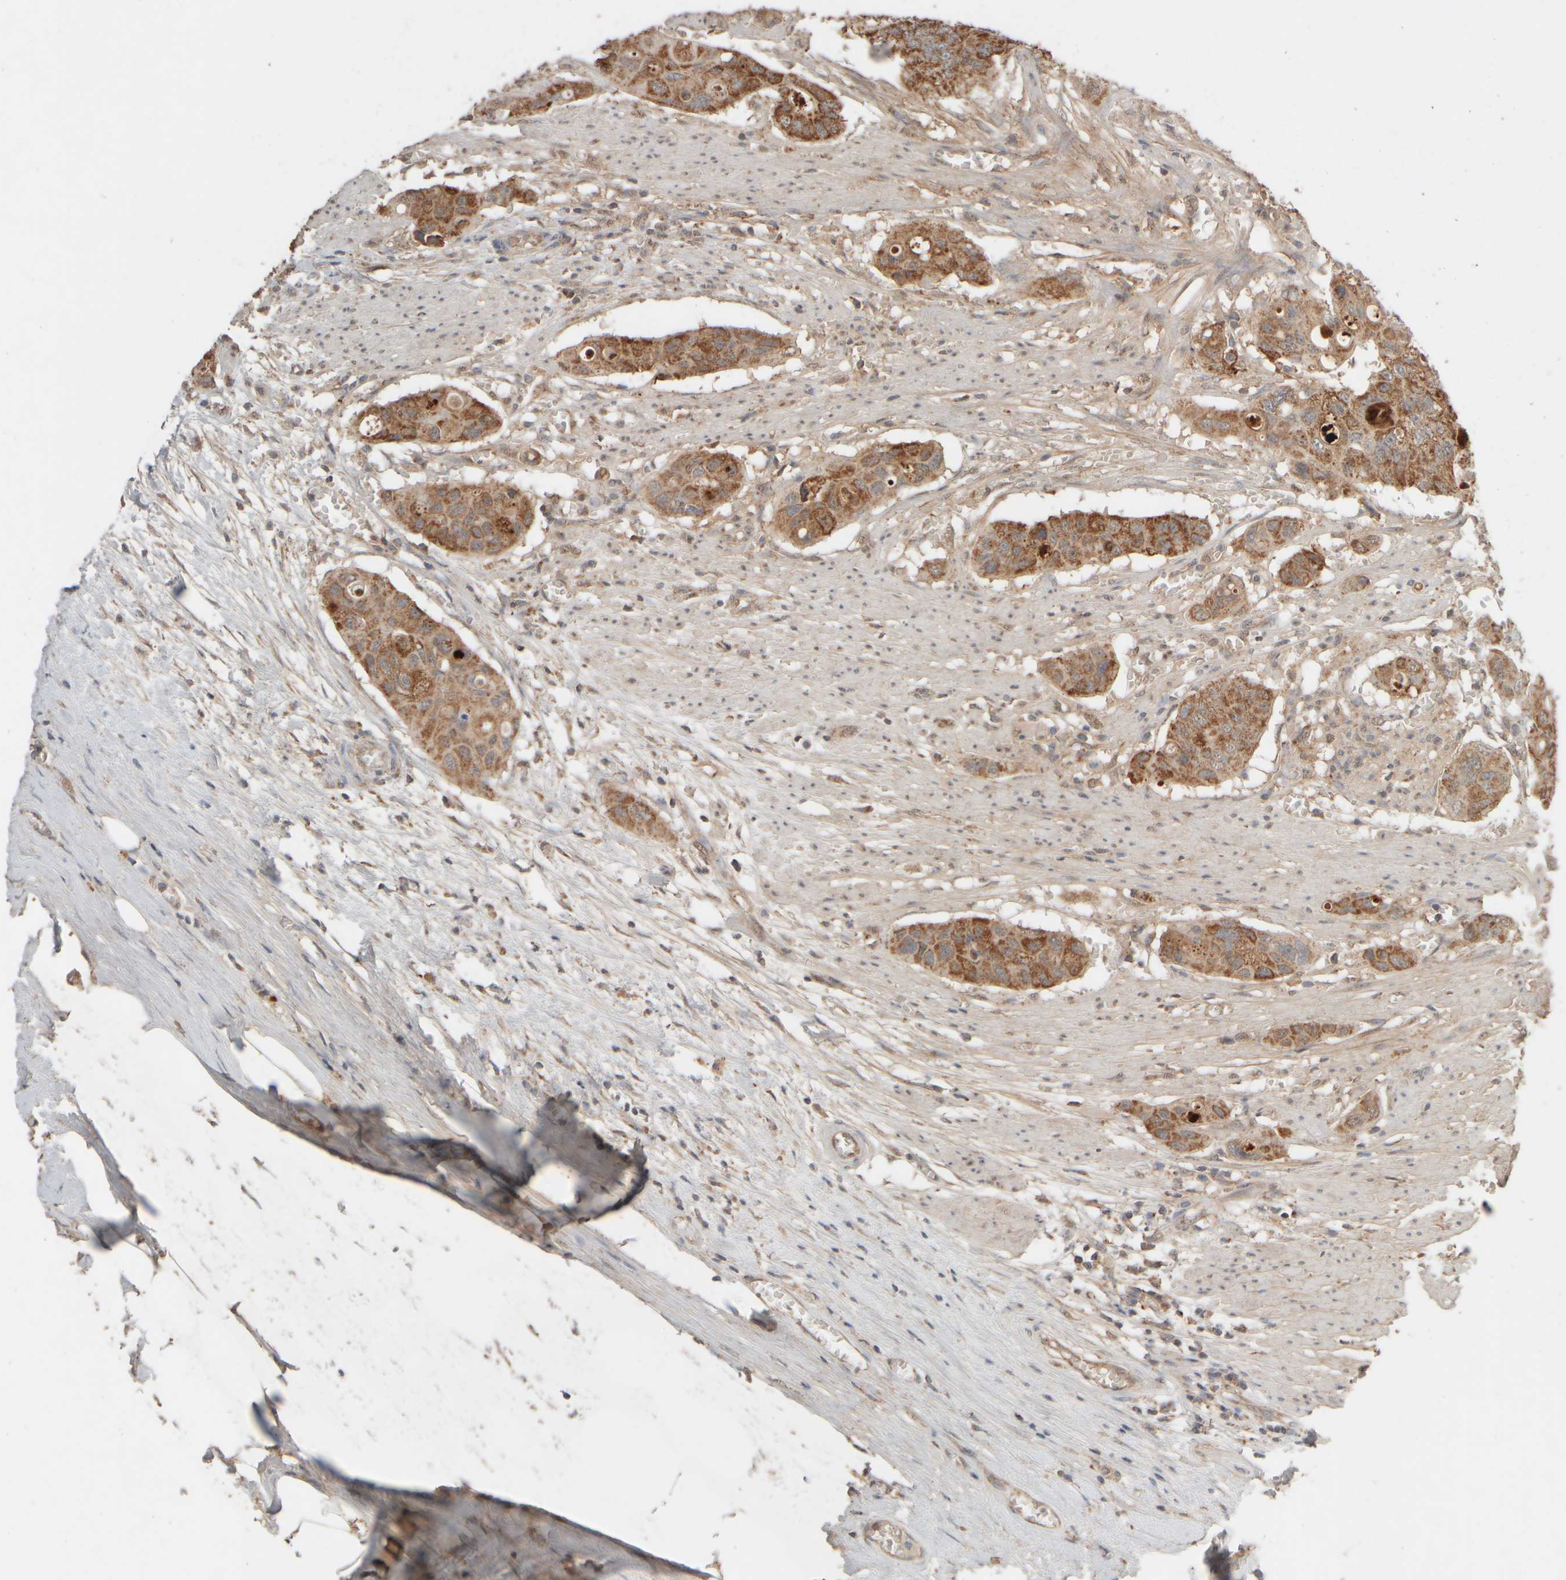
{"staining": {"intensity": "strong", "quantity": ">75%", "location": "cytoplasmic/membranous"}, "tissue": "colorectal cancer", "cell_type": "Tumor cells", "image_type": "cancer", "snomed": [{"axis": "morphology", "description": "Adenocarcinoma, NOS"}, {"axis": "topography", "description": "Colon"}], "caption": "DAB immunohistochemical staining of human colorectal cancer (adenocarcinoma) displays strong cytoplasmic/membranous protein expression in approximately >75% of tumor cells. The staining was performed using DAB (3,3'-diaminobenzidine) to visualize the protein expression in brown, while the nuclei were stained in blue with hematoxylin (Magnification: 20x).", "gene": "EIF2B3", "patient": {"sex": "female", "age": 57}}